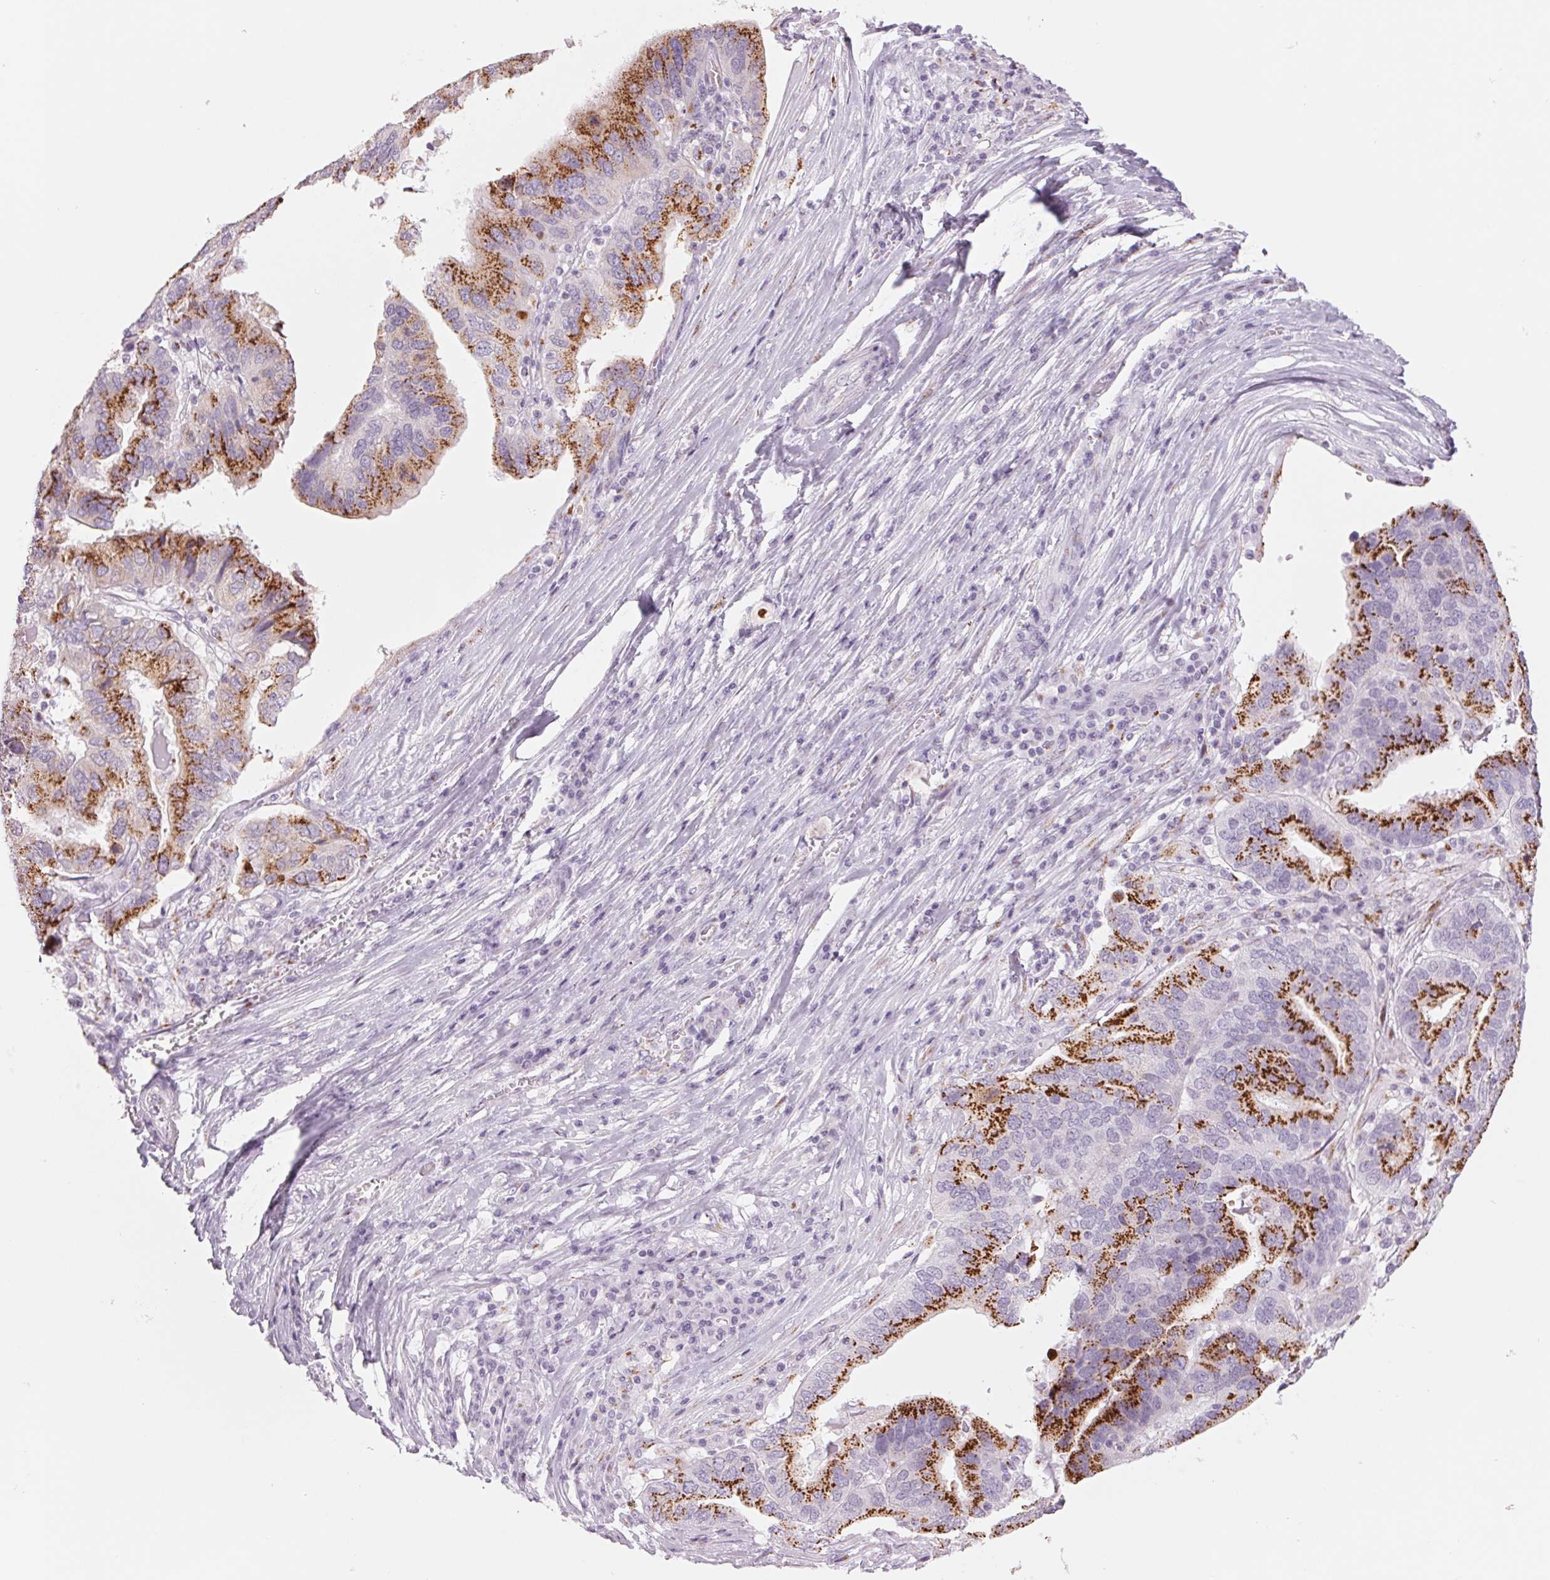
{"staining": {"intensity": "strong", "quantity": ">75%", "location": "cytoplasmic/membranous"}, "tissue": "ovarian cancer", "cell_type": "Tumor cells", "image_type": "cancer", "snomed": [{"axis": "morphology", "description": "Cystadenocarcinoma, serous, NOS"}, {"axis": "topography", "description": "Ovary"}], "caption": "IHC (DAB (3,3'-diaminobenzidine)) staining of human ovarian cancer (serous cystadenocarcinoma) shows strong cytoplasmic/membranous protein expression in about >75% of tumor cells.", "gene": "GALNT7", "patient": {"sex": "female", "age": 79}}